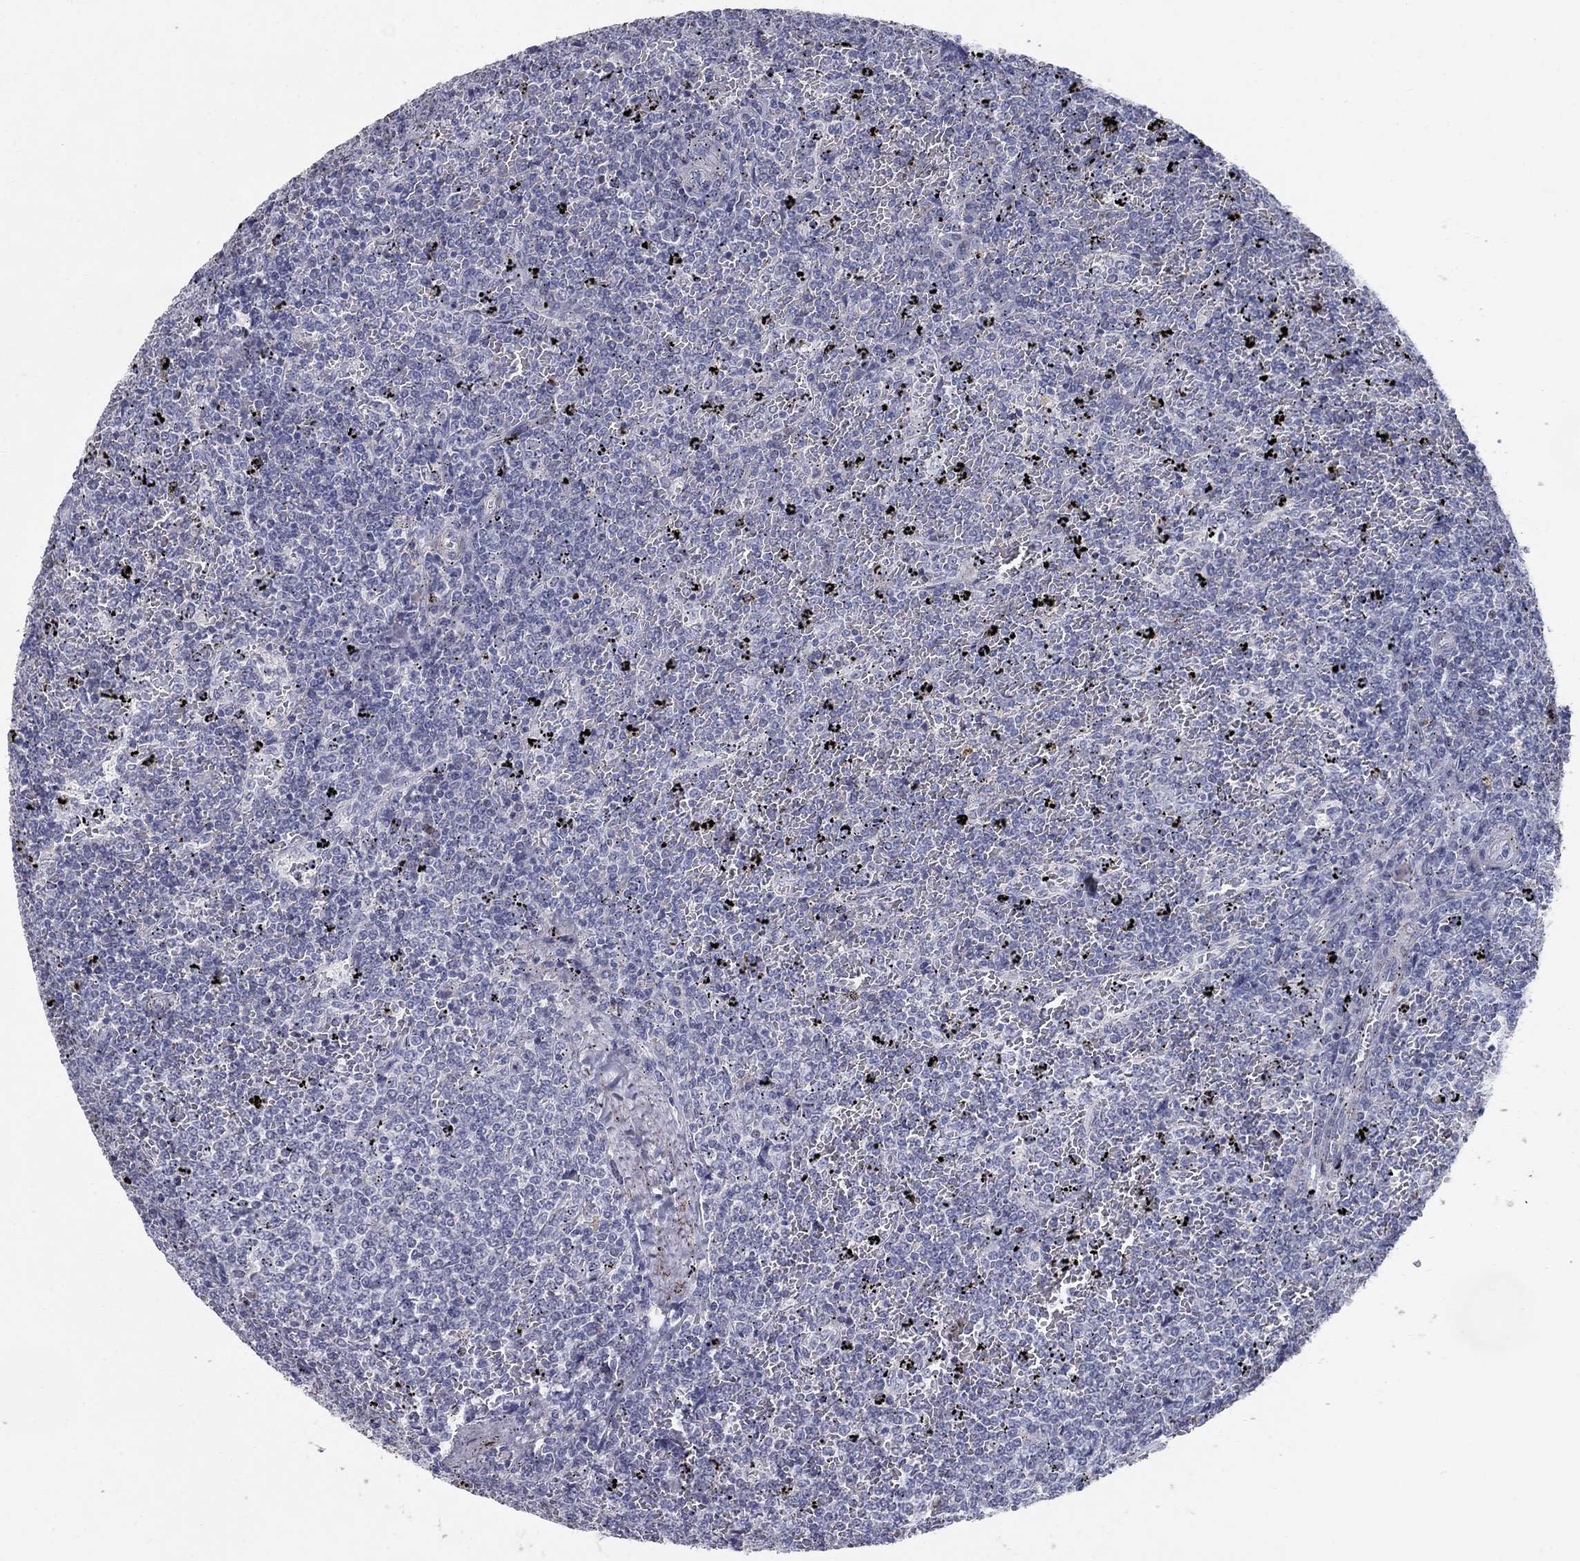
{"staining": {"intensity": "negative", "quantity": "none", "location": "none"}, "tissue": "lymphoma", "cell_type": "Tumor cells", "image_type": "cancer", "snomed": [{"axis": "morphology", "description": "Malignant lymphoma, non-Hodgkin's type, Low grade"}, {"axis": "topography", "description": "Spleen"}], "caption": "Micrograph shows no significant protein staining in tumor cells of malignant lymphoma, non-Hodgkin's type (low-grade).", "gene": "NTRK2", "patient": {"sex": "female", "age": 77}}